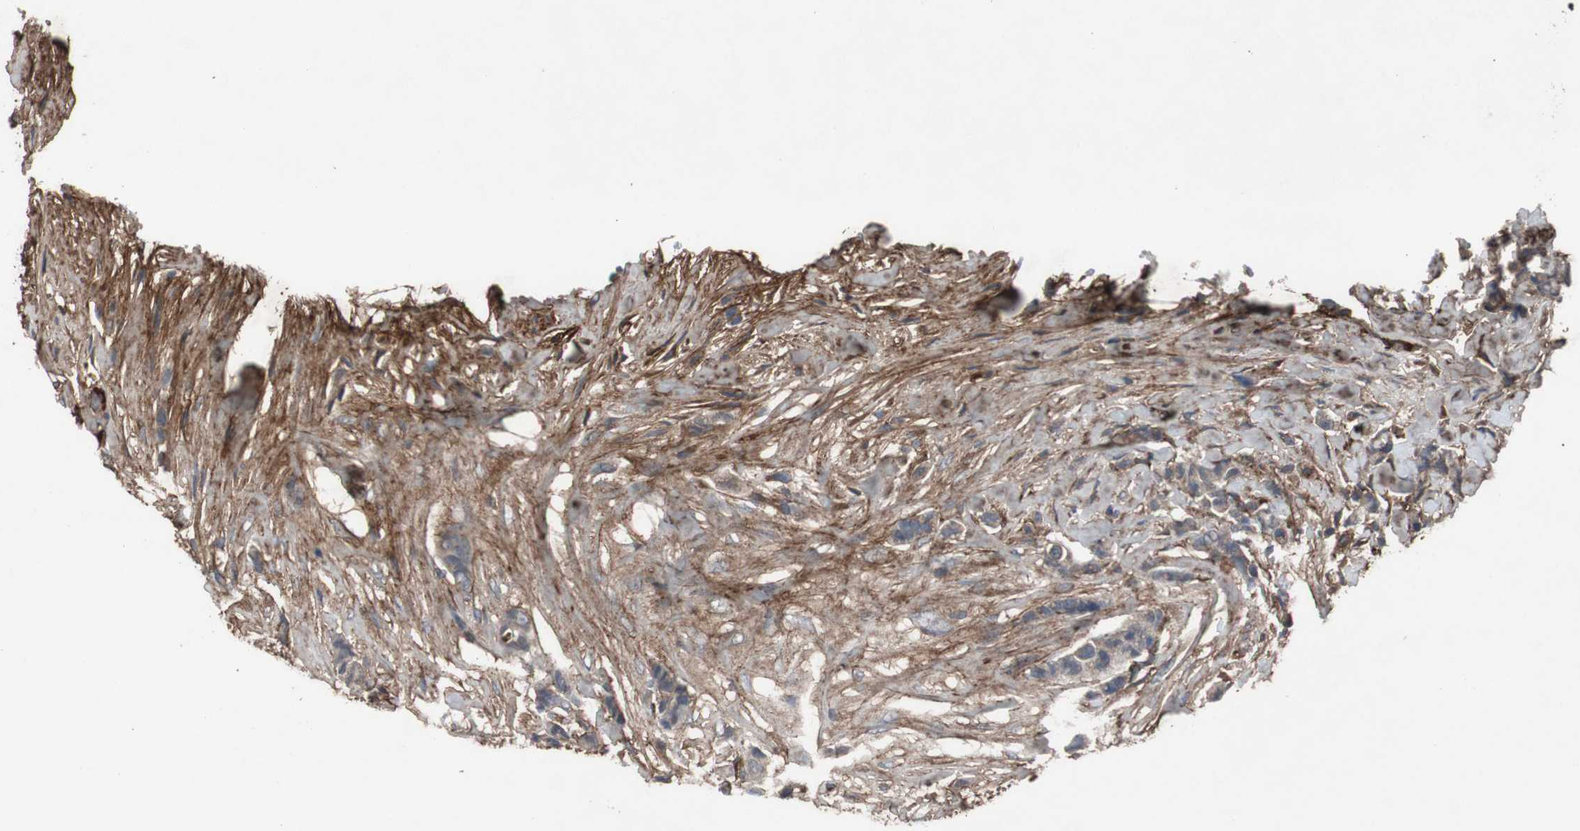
{"staining": {"intensity": "weak", "quantity": "25%-75%", "location": "cytoplasmic/membranous"}, "tissue": "breast cancer", "cell_type": "Tumor cells", "image_type": "cancer", "snomed": [{"axis": "morphology", "description": "Duct carcinoma"}, {"axis": "topography", "description": "Breast"}], "caption": "Immunohistochemistry (IHC) of human breast cancer (invasive ductal carcinoma) displays low levels of weak cytoplasmic/membranous positivity in approximately 25%-75% of tumor cells.", "gene": "COL6A2", "patient": {"sex": "female", "age": 40}}